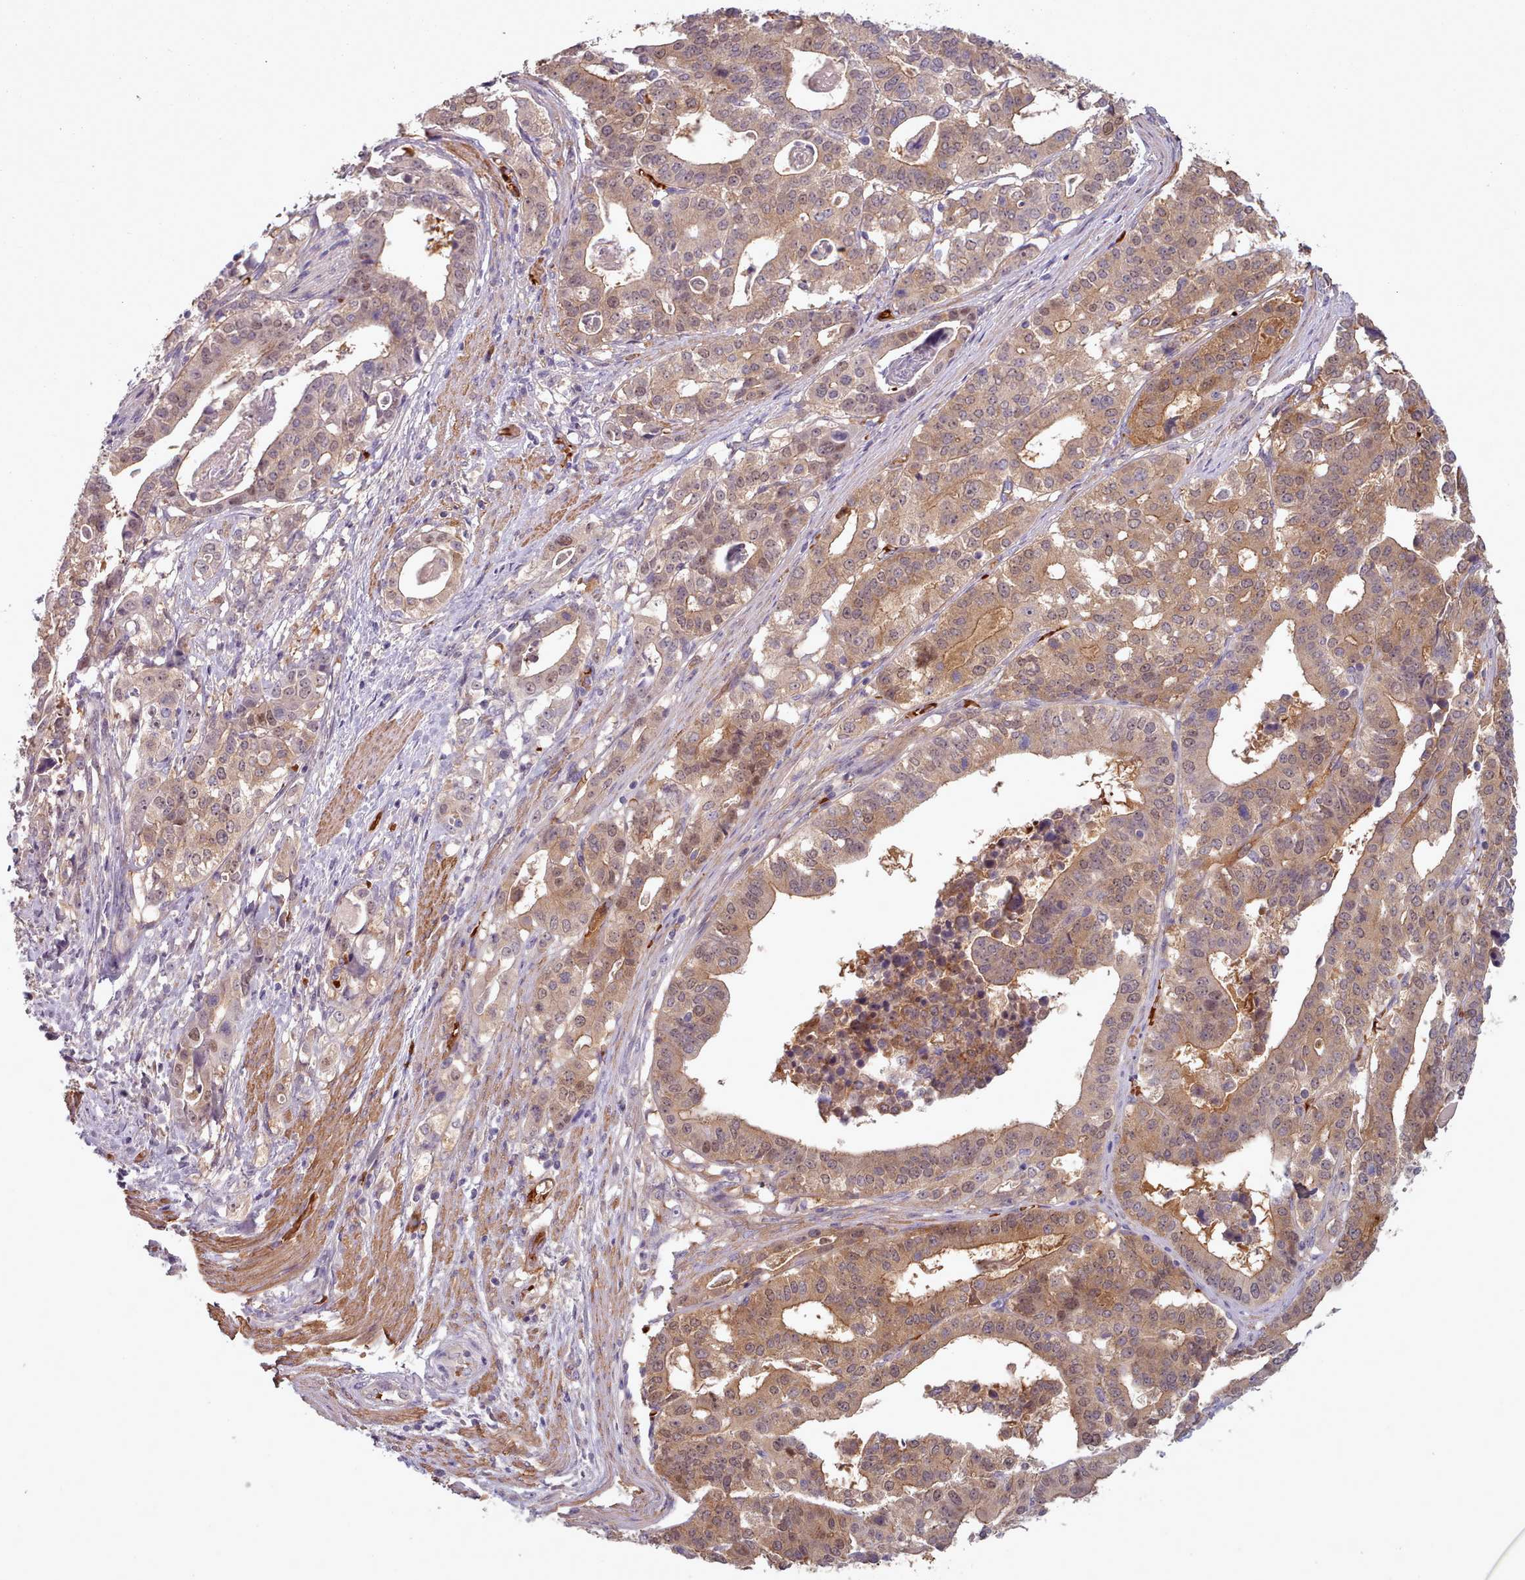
{"staining": {"intensity": "moderate", "quantity": "25%-75%", "location": "cytoplasmic/membranous,nuclear"}, "tissue": "stomach cancer", "cell_type": "Tumor cells", "image_type": "cancer", "snomed": [{"axis": "morphology", "description": "Adenocarcinoma, NOS"}, {"axis": "topography", "description": "Stomach"}], "caption": "Moderate cytoplasmic/membranous and nuclear protein staining is identified in about 25%-75% of tumor cells in stomach cancer.", "gene": "CLNS1A", "patient": {"sex": "male", "age": 48}}